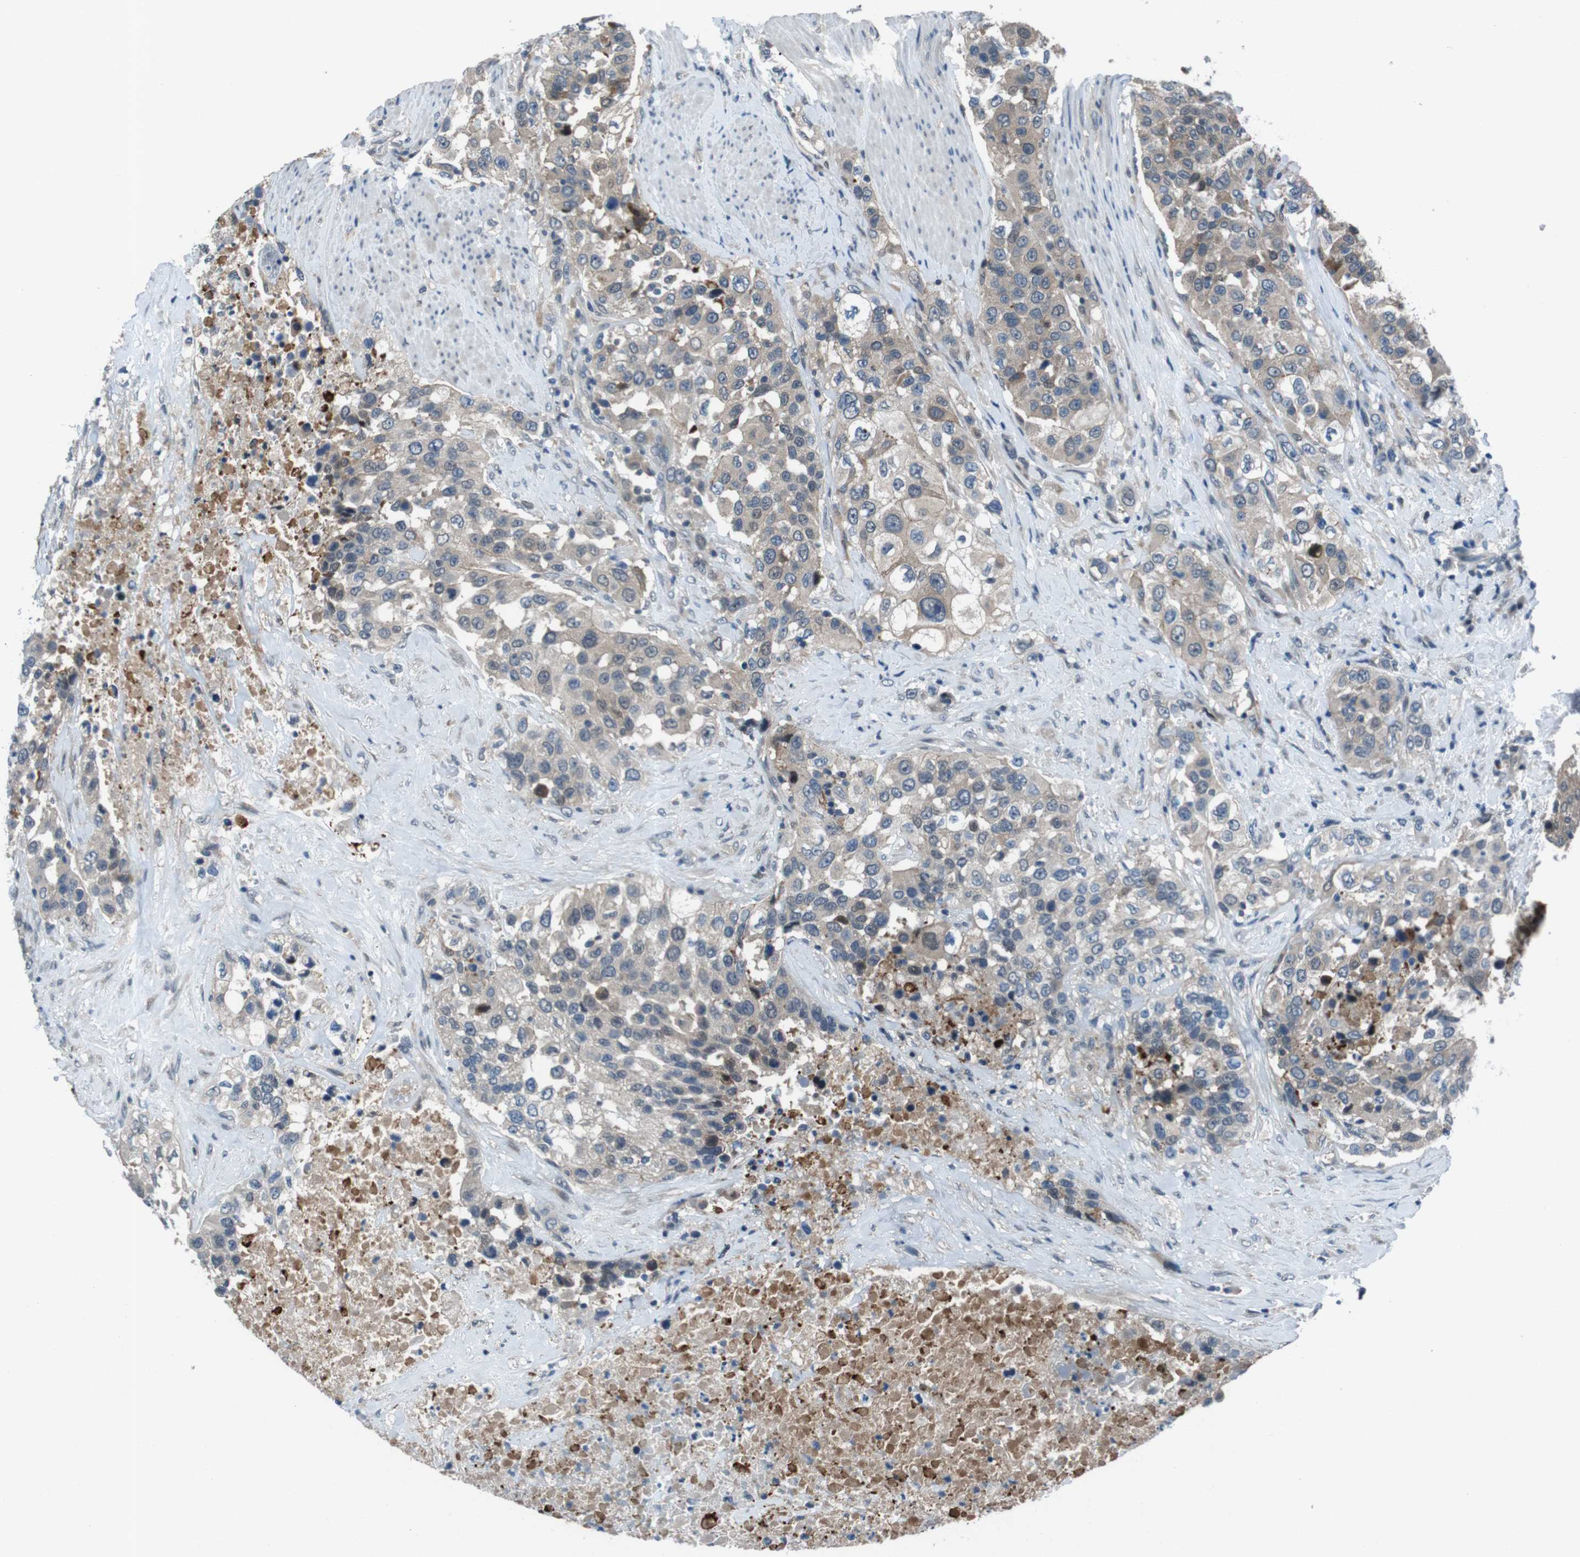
{"staining": {"intensity": "weak", "quantity": "25%-75%", "location": "cytoplasmic/membranous"}, "tissue": "urothelial cancer", "cell_type": "Tumor cells", "image_type": "cancer", "snomed": [{"axis": "morphology", "description": "Urothelial carcinoma, High grade"}, {"axis": "topography", "description": "Urinary bladder"}], "caption": "Immunohistochemical staining of urothelial cancer exhibits low levels of weak cytoplasmic/membranous positivity in about 25%-75% of tumor cells.", "gene": "LRP5", "patient": {"sex": "female", "age": 80}}